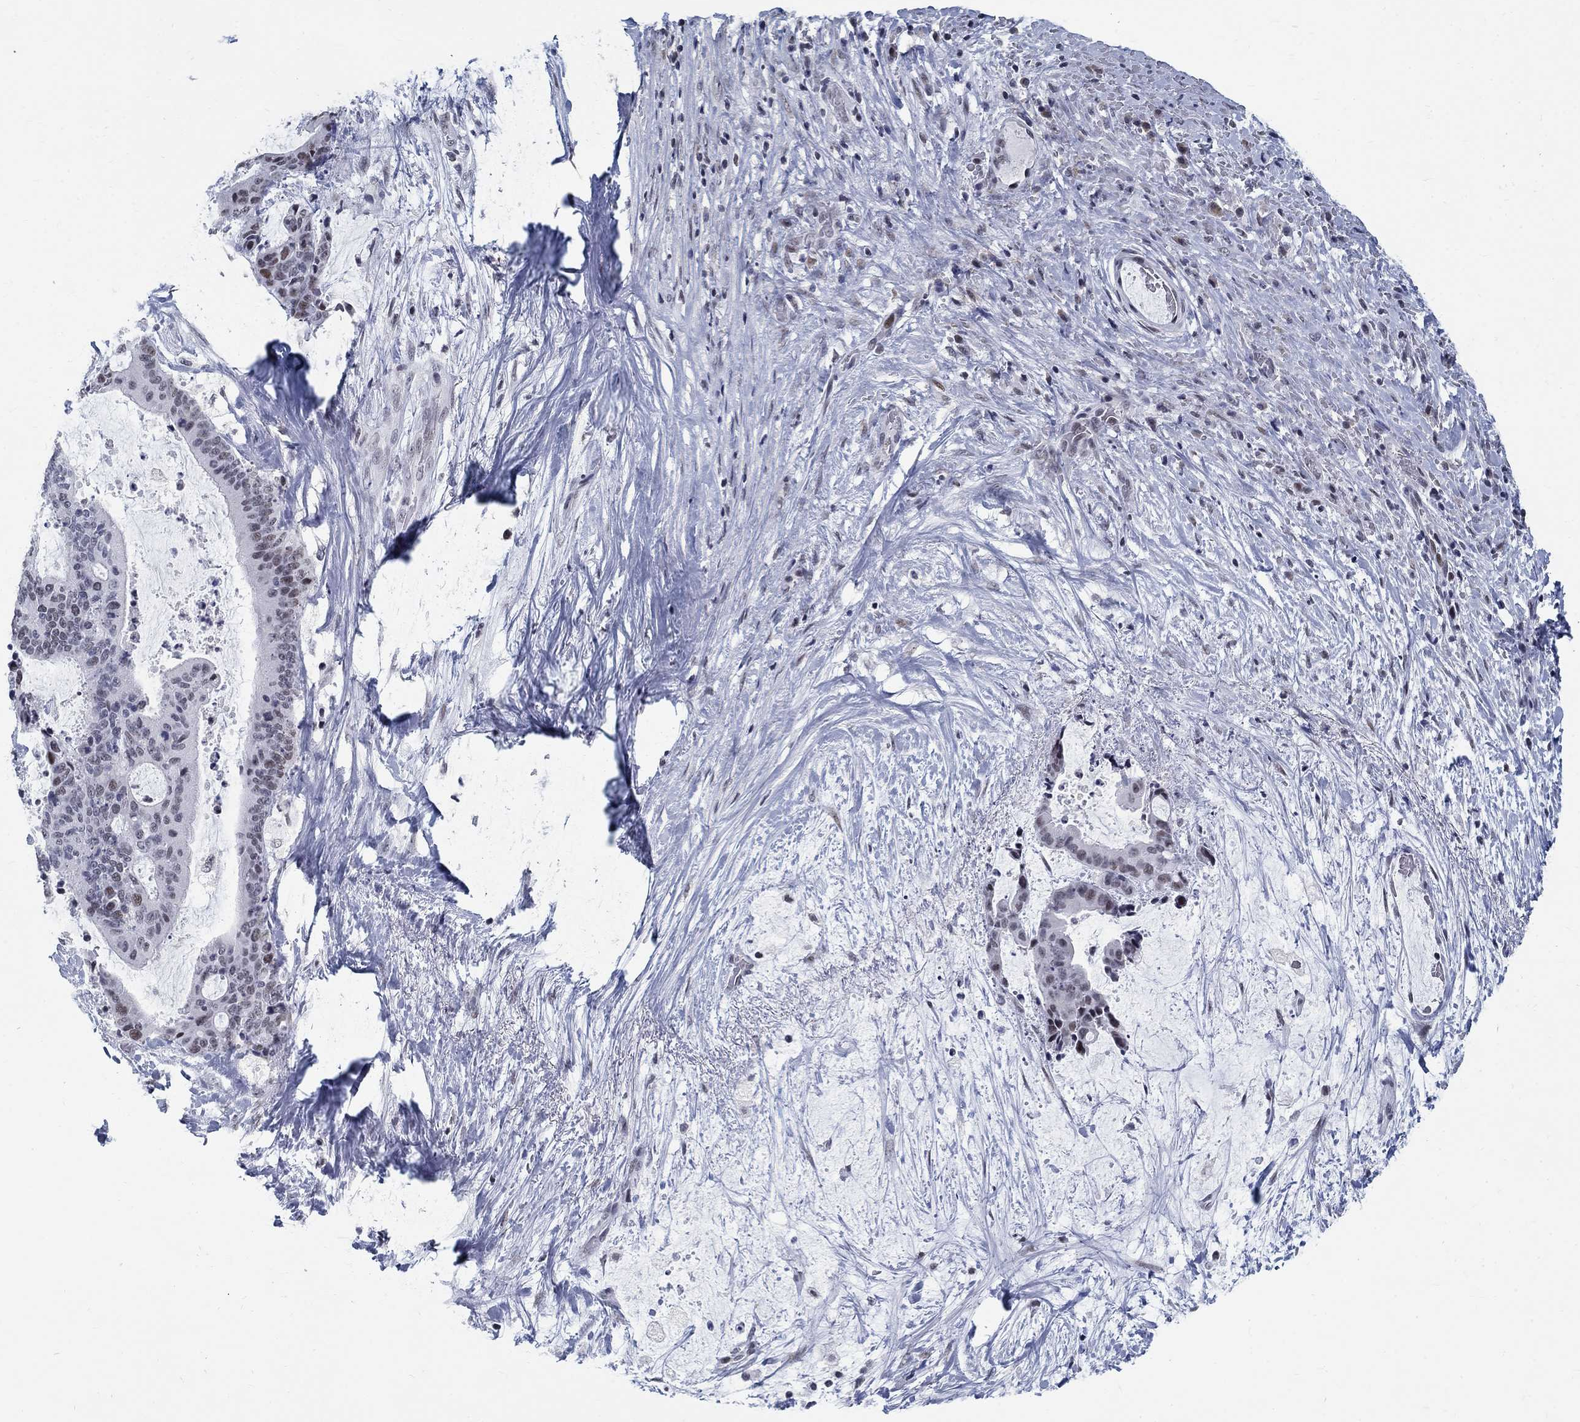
{"staining": {"intensity": "weak", "quantity": "25%-75%", "location": "nuclear"}, "tissue": "liver cancer", "cell_type": "Tumor cells", "image_type": "cancer", "snomed": [{"axis": "morphology", "description": "Cholangiocarcinoma"}, {"axis": "topography", "description": "Liver"}], "caption": "Tumor cells display low levels of weak nuclear expression in approximately 25%-75% of cells in cholangiocarcinoma (liver).", "gene": "BHLHE22", "patient": {"sex": "female", "age": 73}}